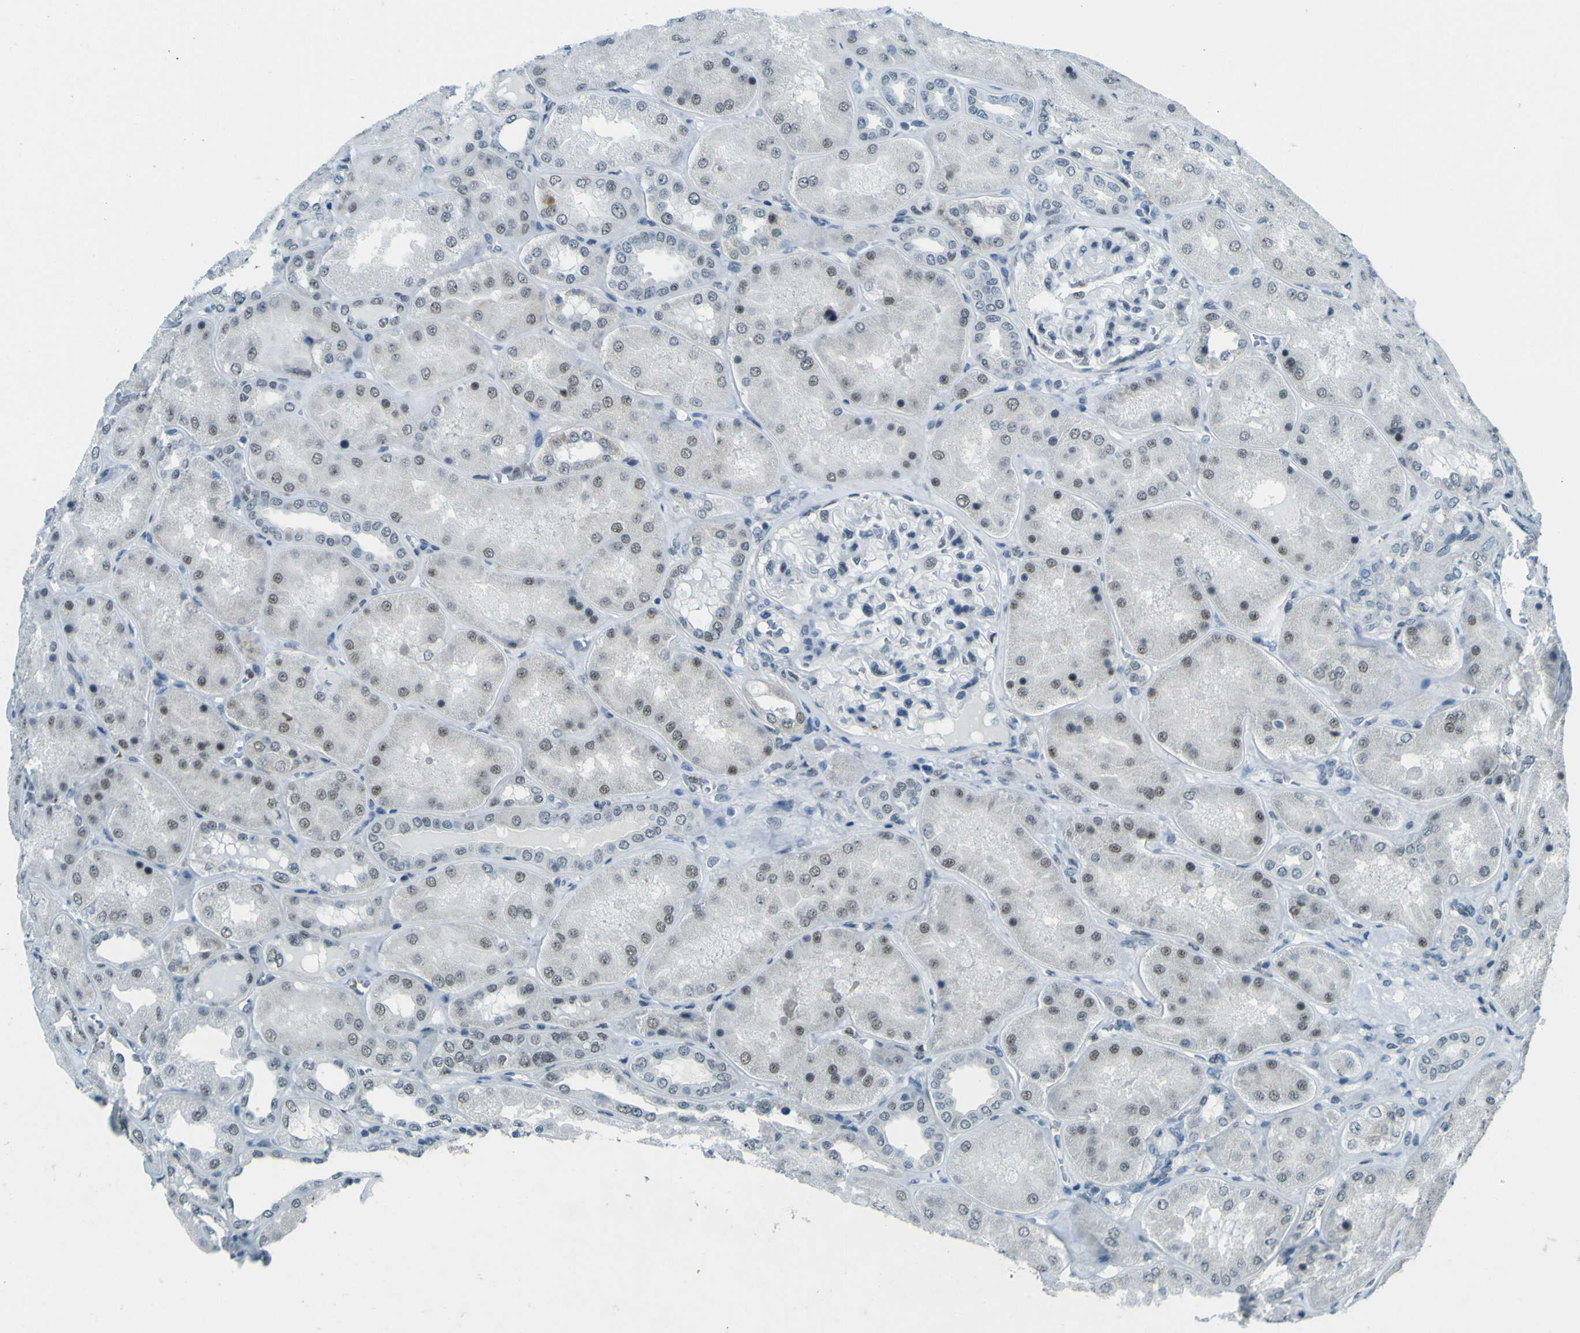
{"staining": {"intensity": "negative", "quantity": "none", "location": "none"}, "tissue": "kidney", "cell_type": "Cells in glomeruli", "image_type": "normal", "snomed": [{"axis": "morphology", "description": "Normal tissue, NOS"}, {"axis": "topography", "description": "Kidney"}], "caption": "Immunohistochemistry (IHC) micrograph of normal kidney: human kidney stained with DAB (3,3'-diaminobenzidine) shows no significant protein staining in cells in glomeruli.", "gene": "CEBPG", "patient": {"sex": "female", "age": 56}}